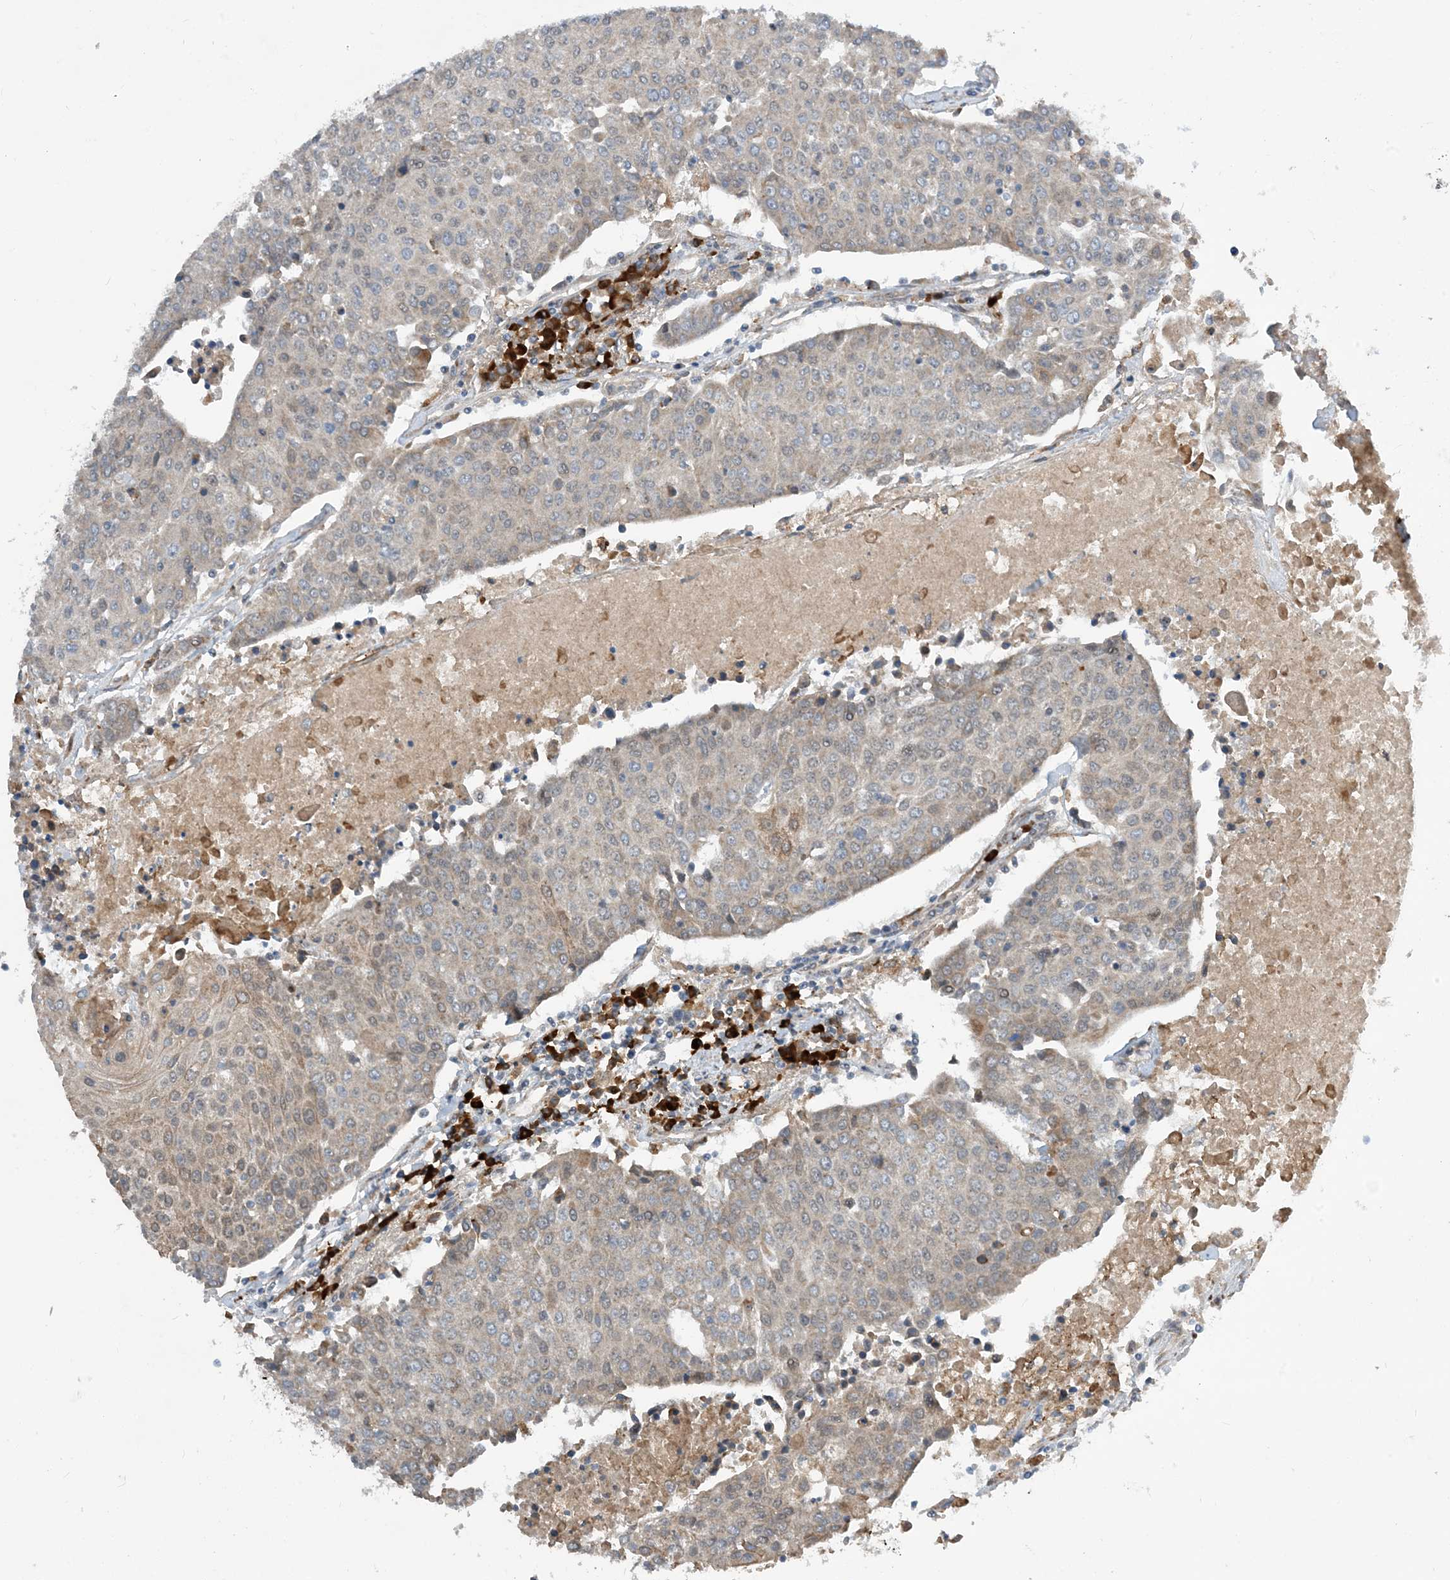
{"staining": {"intensity": "weak", "quantity": "25%-75%", "location": "cytoplasmic/membranous"}, "tissue": "urothelial cancer", "cell_type": "Tumor cells", "image_type": "cancer", "snomed": [{"axis": "morphology", "description": "Urothelial carcinoma, High grade"}, {"axis": "topography", "description": "Urinary bladder"}], "caption": "An immunohistochemistry photomicrograph of tumor tissue is shown. Protein staining in brown labels weak cytoplasmic/membranous positivity in urothelial cancer within tumor cells.", "gene": "PHOSPHO2", "patient": {"sex": "female", "age": 85}}